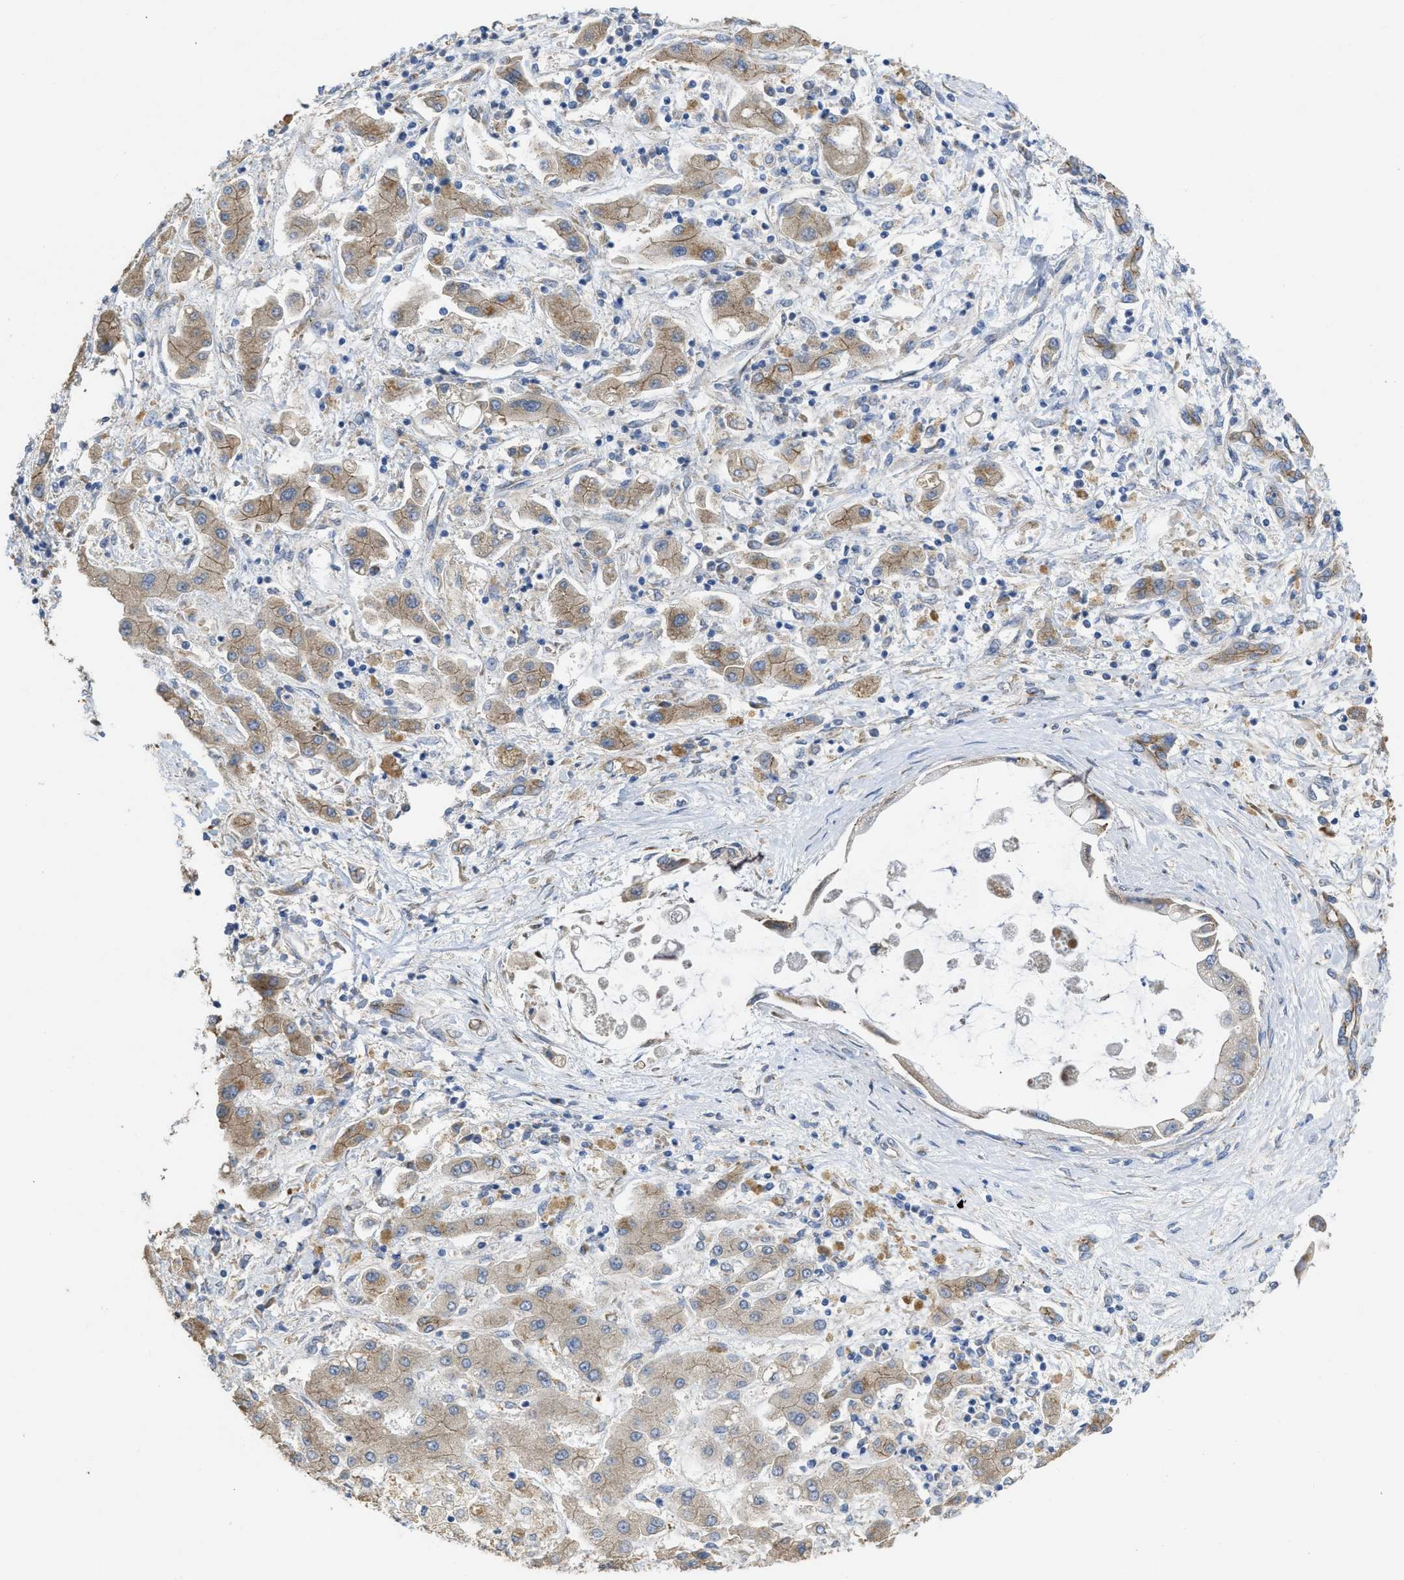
{"staining": {"intensity": "moderate", "quantity": ">75%", "location": "cytoplasmic/membranous"}, "tissue": "liver cancer", "cell_type": "Tumor cells", "image_type": "cancer", "snomed": [{"axis": "morphology", "description": "Cholangiocarcinoma"}, {"axis": "topography", "description": "Liver"}], "caption": "IHC staining of cholangiocarcinoma (liver), which reveals medium levels of moderate cytoplasmic/membranous staining in approximately >75% of tumor cells indicating moderate cytoplasmic/membranous protein staining. The staining was performed using DAB (brown) for protein detection and nuclei were counterstained in hematoxylin (blue).", "gene": "CDPF1", "patient": {"sex": "male", "age": 50}}